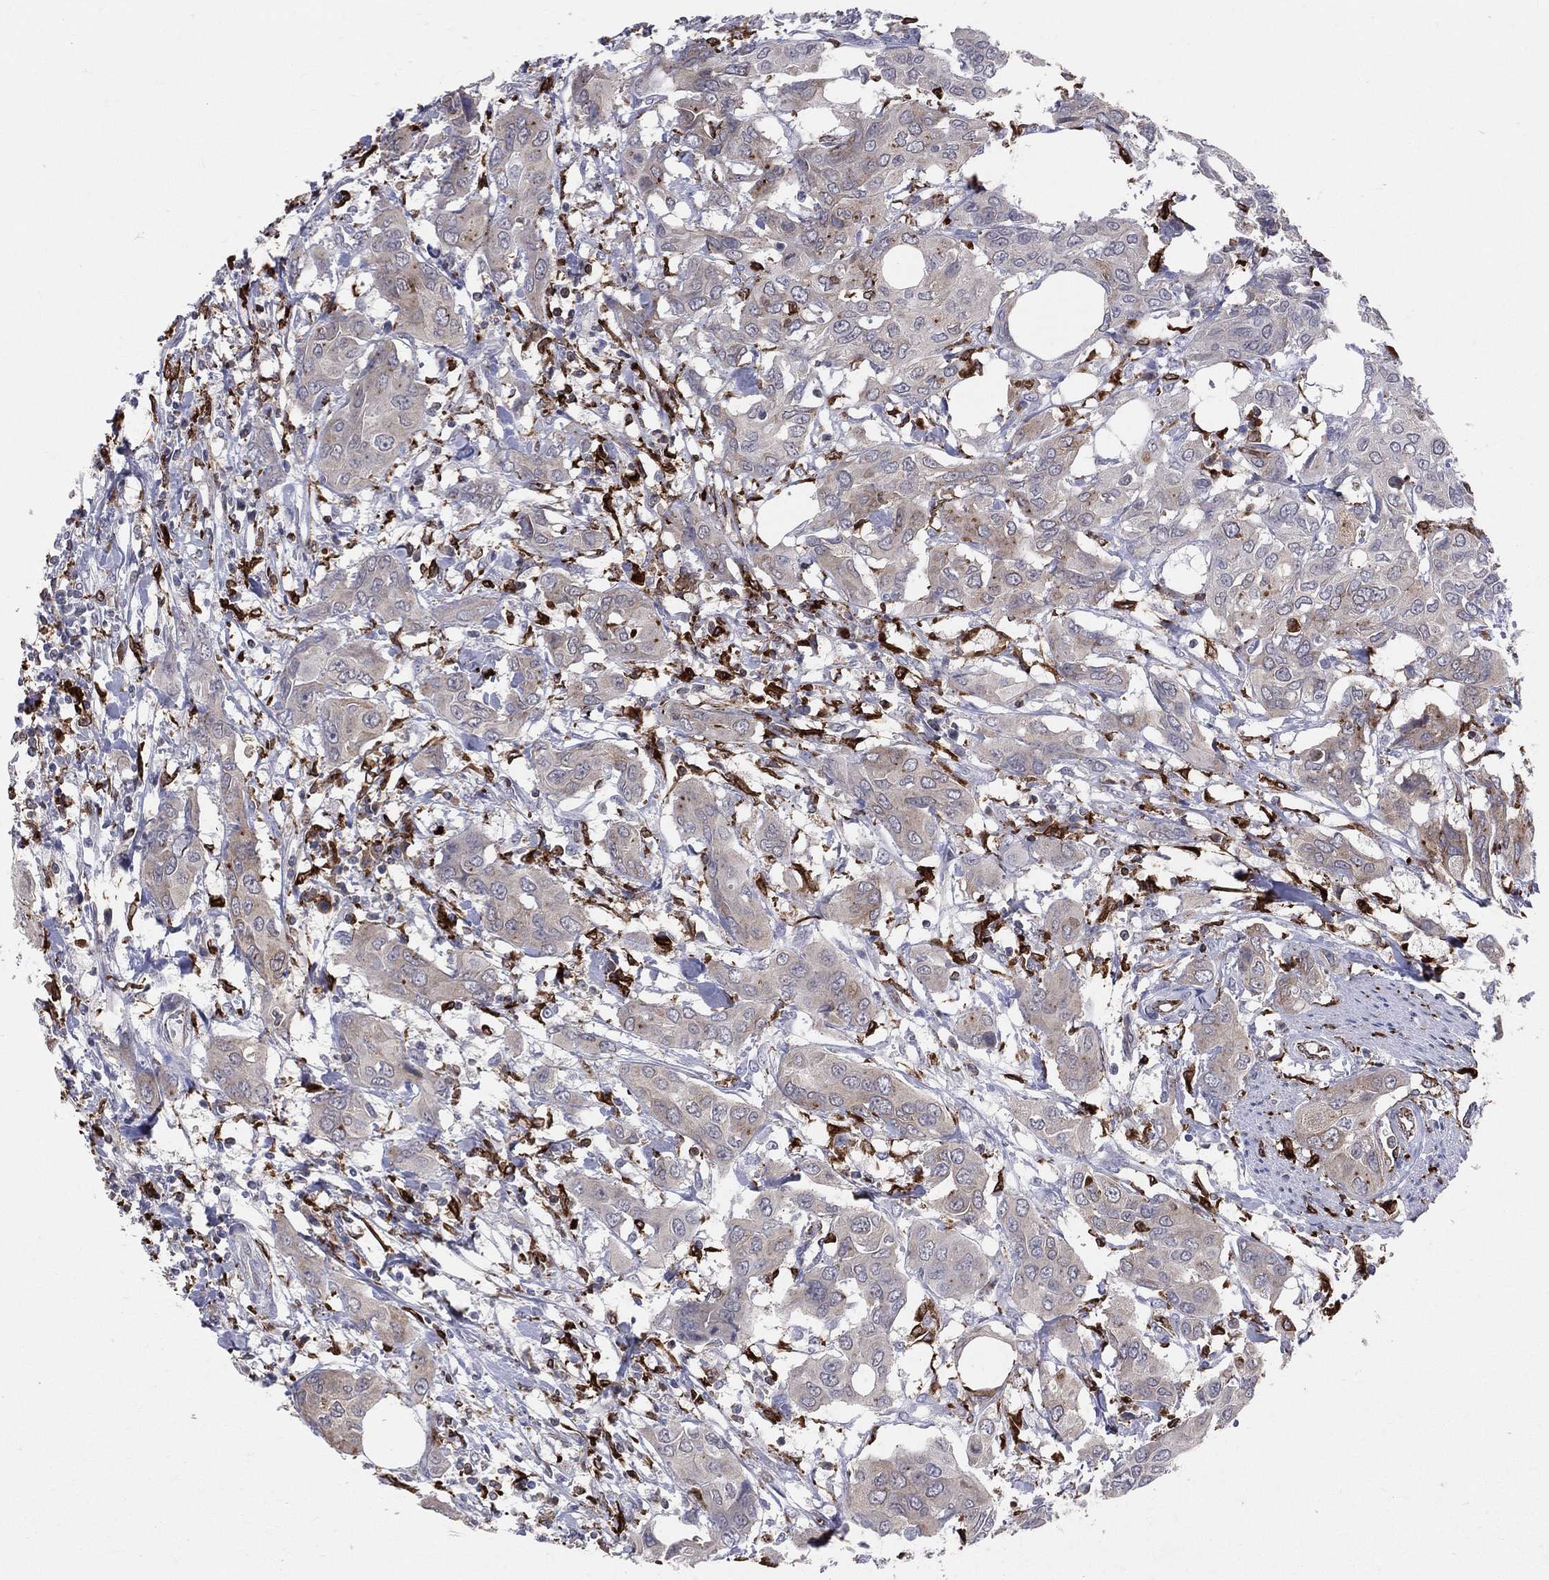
{"staining": {"intensity": "moderate", "quantity": "25%-75%", "location": "cytoplasmic/membranous"}, "tissue": "urothelial cancer", "cell_type": "Tumor cells", "image_type": "cancer", "snomed": [{"axis": "morphology", "description": "Urothelial carcinoma, NOS"}, {"axis": "morphology", "description": "Urothelial carcinoma, High grade"}, {"axis": "topography", "description": "Urinary bladder"}], "caption": "Immunohistochemical staining of high-grade urothelial carcinoma shows medium levels of moderate cytoplasmic/membranous protein staining in about 25%-75% of tumor cells. Nuclei are stained in blue.", "gene": "CD74", "patient": {"sex": "male", "age": 63}}